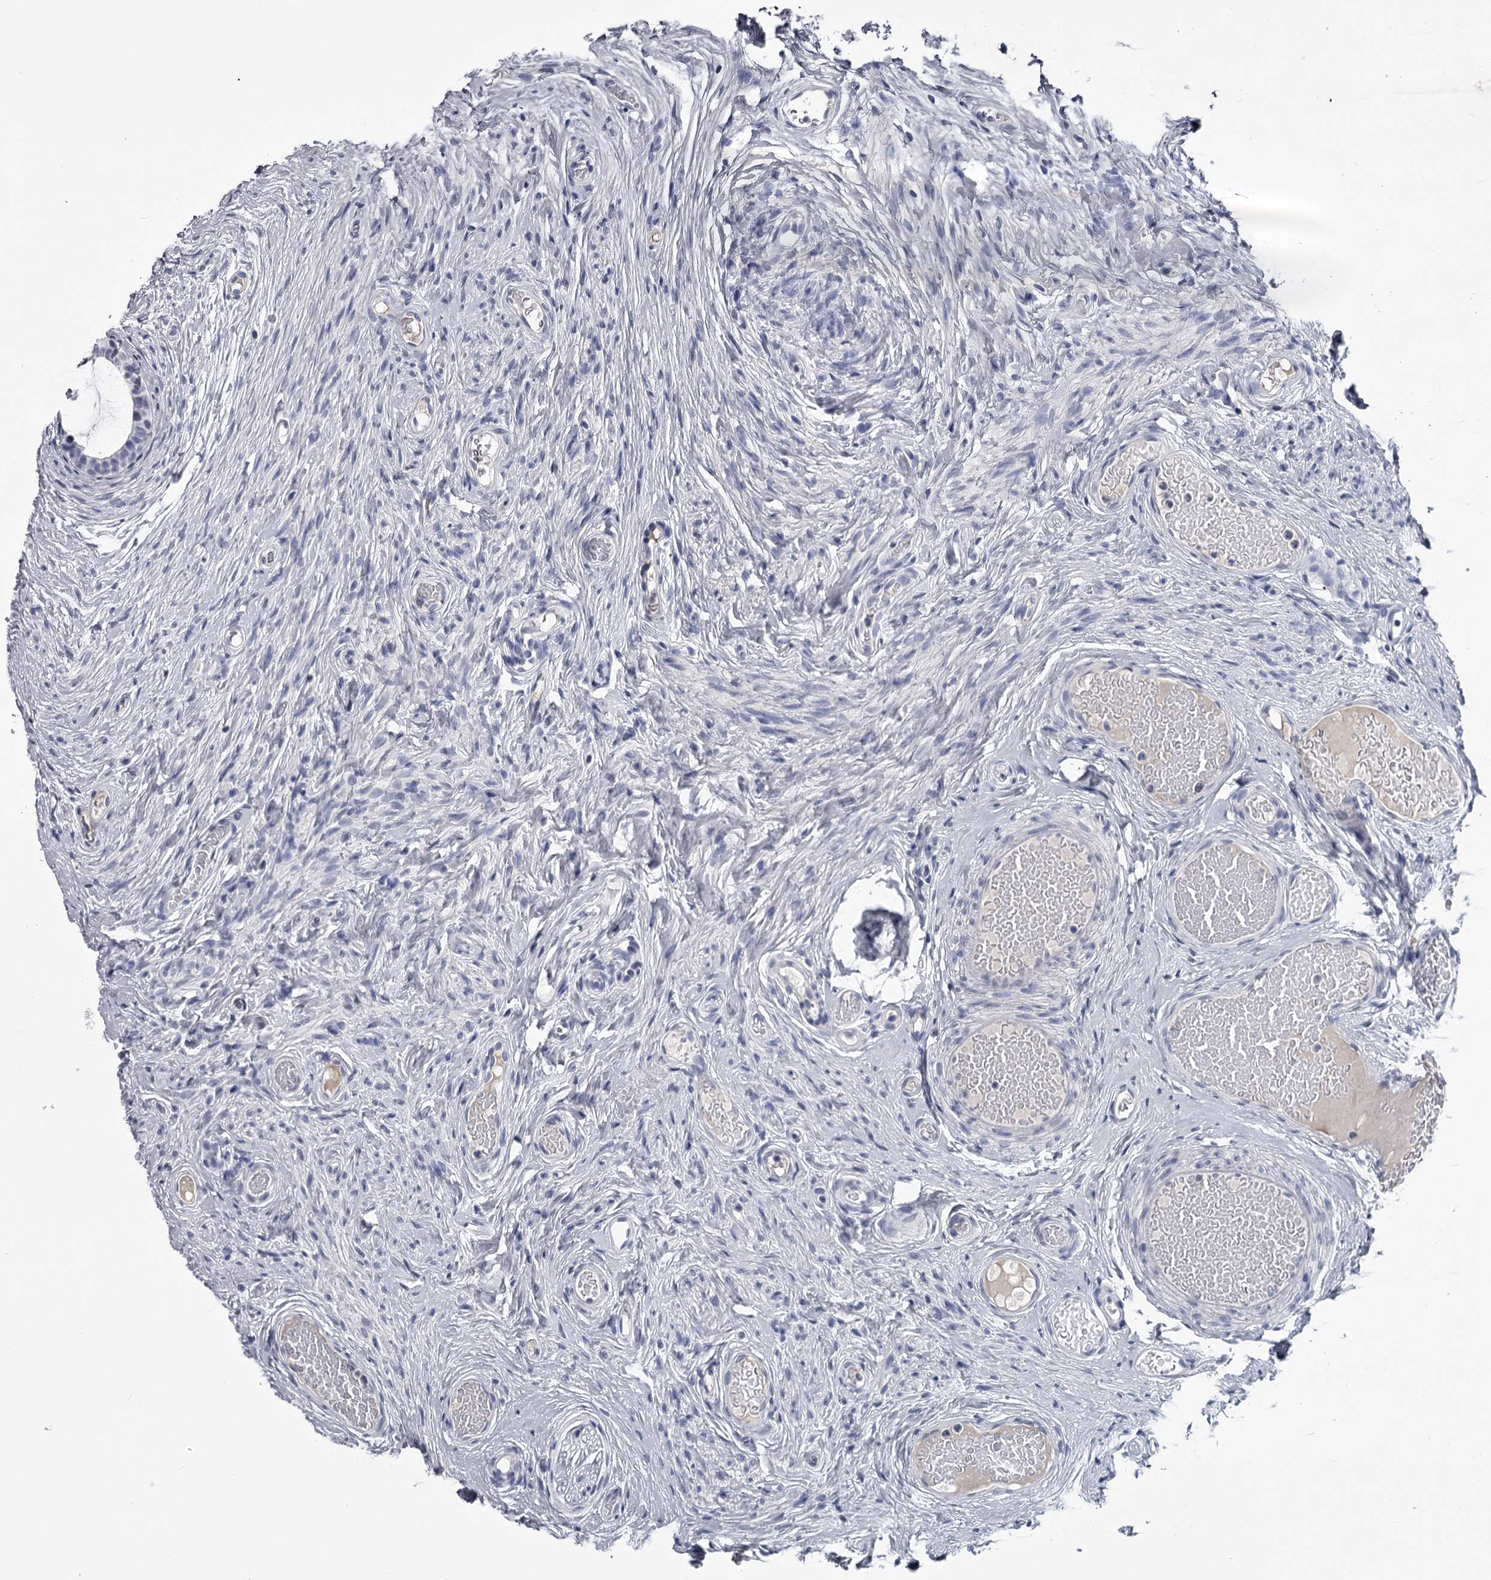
{"staining": {"intensity": "negative", "quantity": "none", "location": "none"}, "tissue": "epididymis", "cell_type": "Glandular cells", "image_type": "normal", "snomed": [{"axis": "morphology", "description": "Normal tissue, NOS"}, {"axis": "topography", "description": "Epididymis"}], "caption": "IHC micrograph of normal human epididymis stained for a protein (brown), which reveals no expression in glandular cells.", "gene": "DAO", "patient": {"sex": "male", "age": 9}}